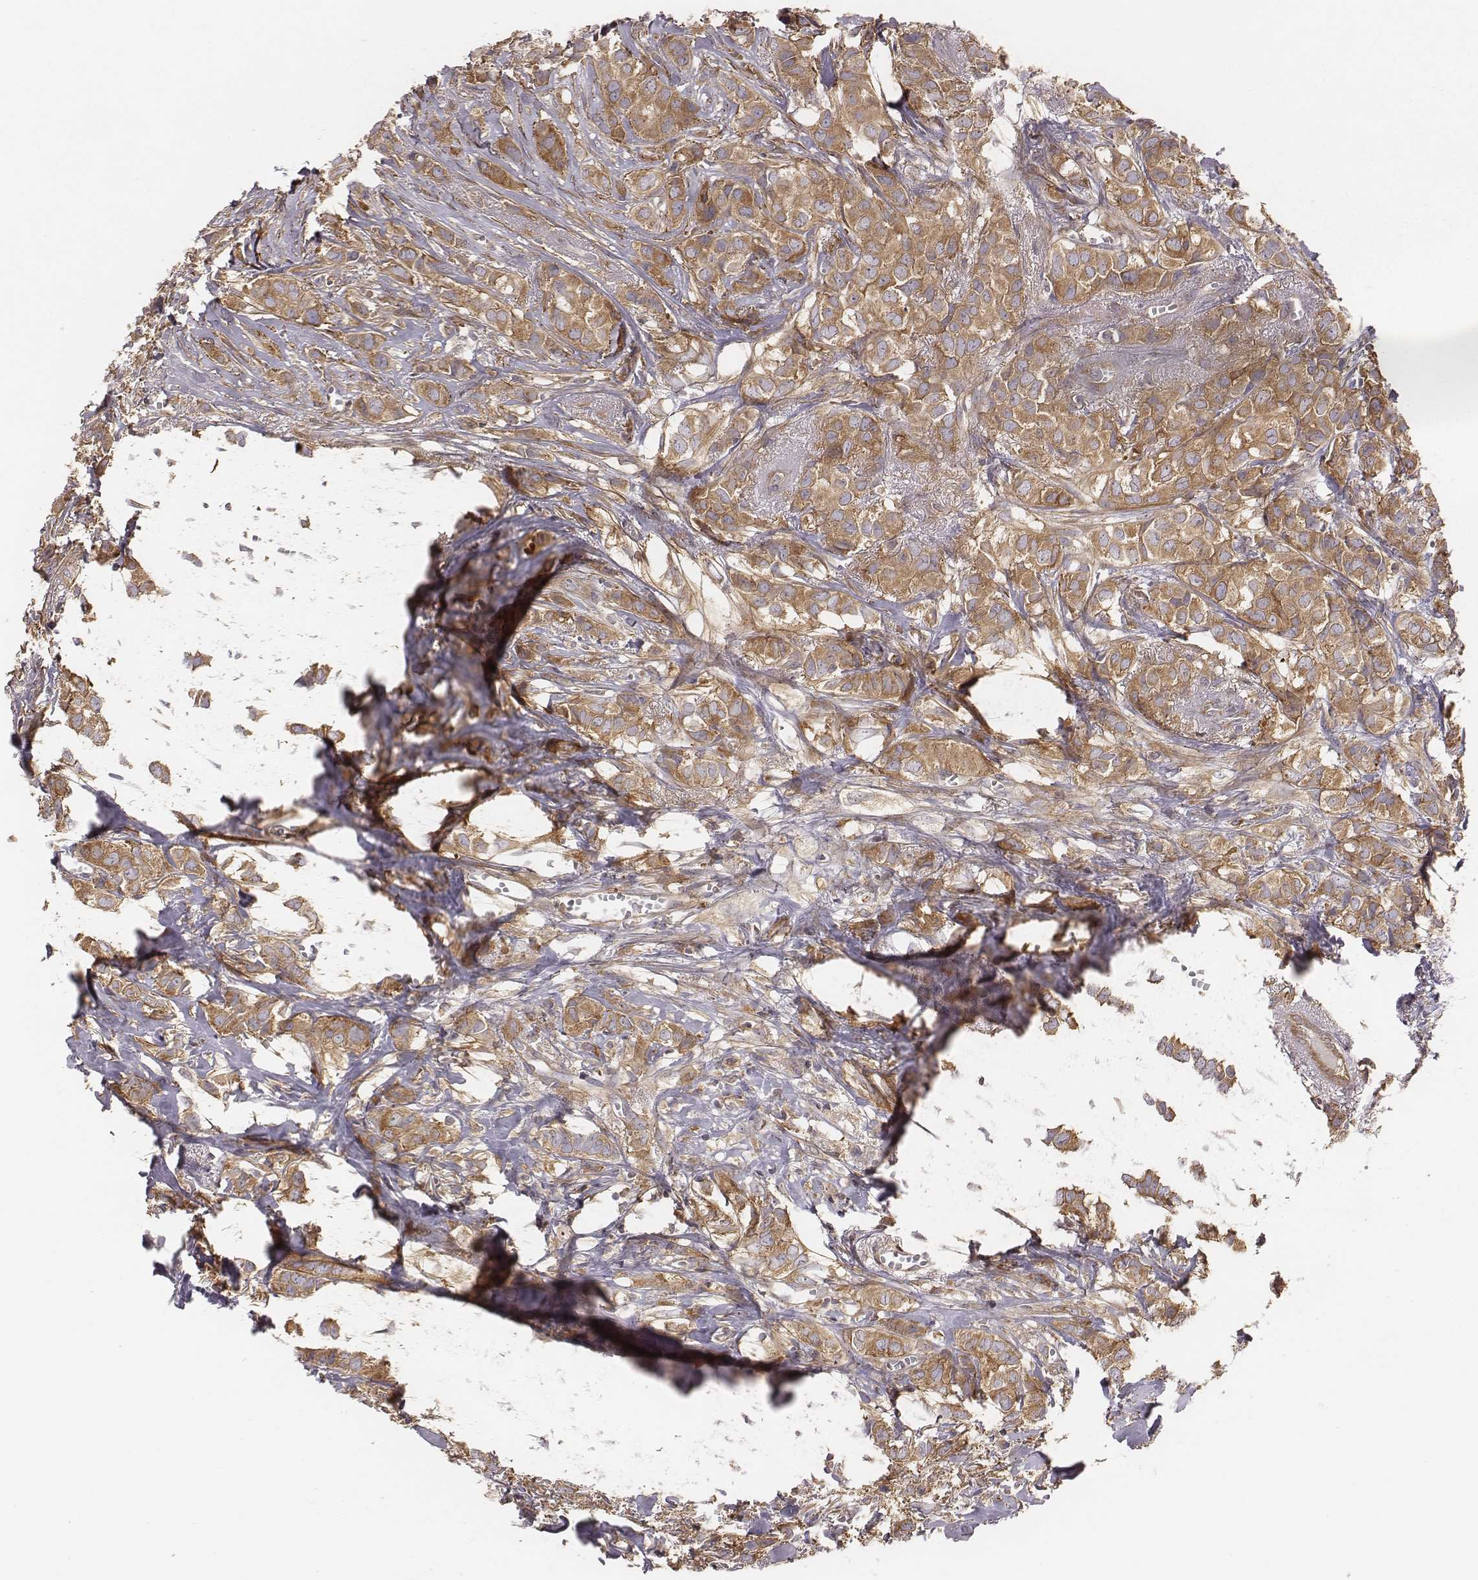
{"staining": {"intensity": "moderate", "quantity": ">75%", "location": "cytoplasmic/membranous"}, "tissue": "breast cancer", "cell_type": "Tumor cells", "image_type": "cancer", "snomed": [{"axis": "morphology", "description": "Duct carcinoma"}, {"axis": "topography", "description": "Breast"}], "caption": "Breast cancer (invasive ductal carcinoma) stained with immunohistochemistry (IHC) displays moderate cytoplasmic/membranous positivity in about >75% of tumor cells.", "gene": "CAD", "patient": {"sex": "female", "age": 85}}